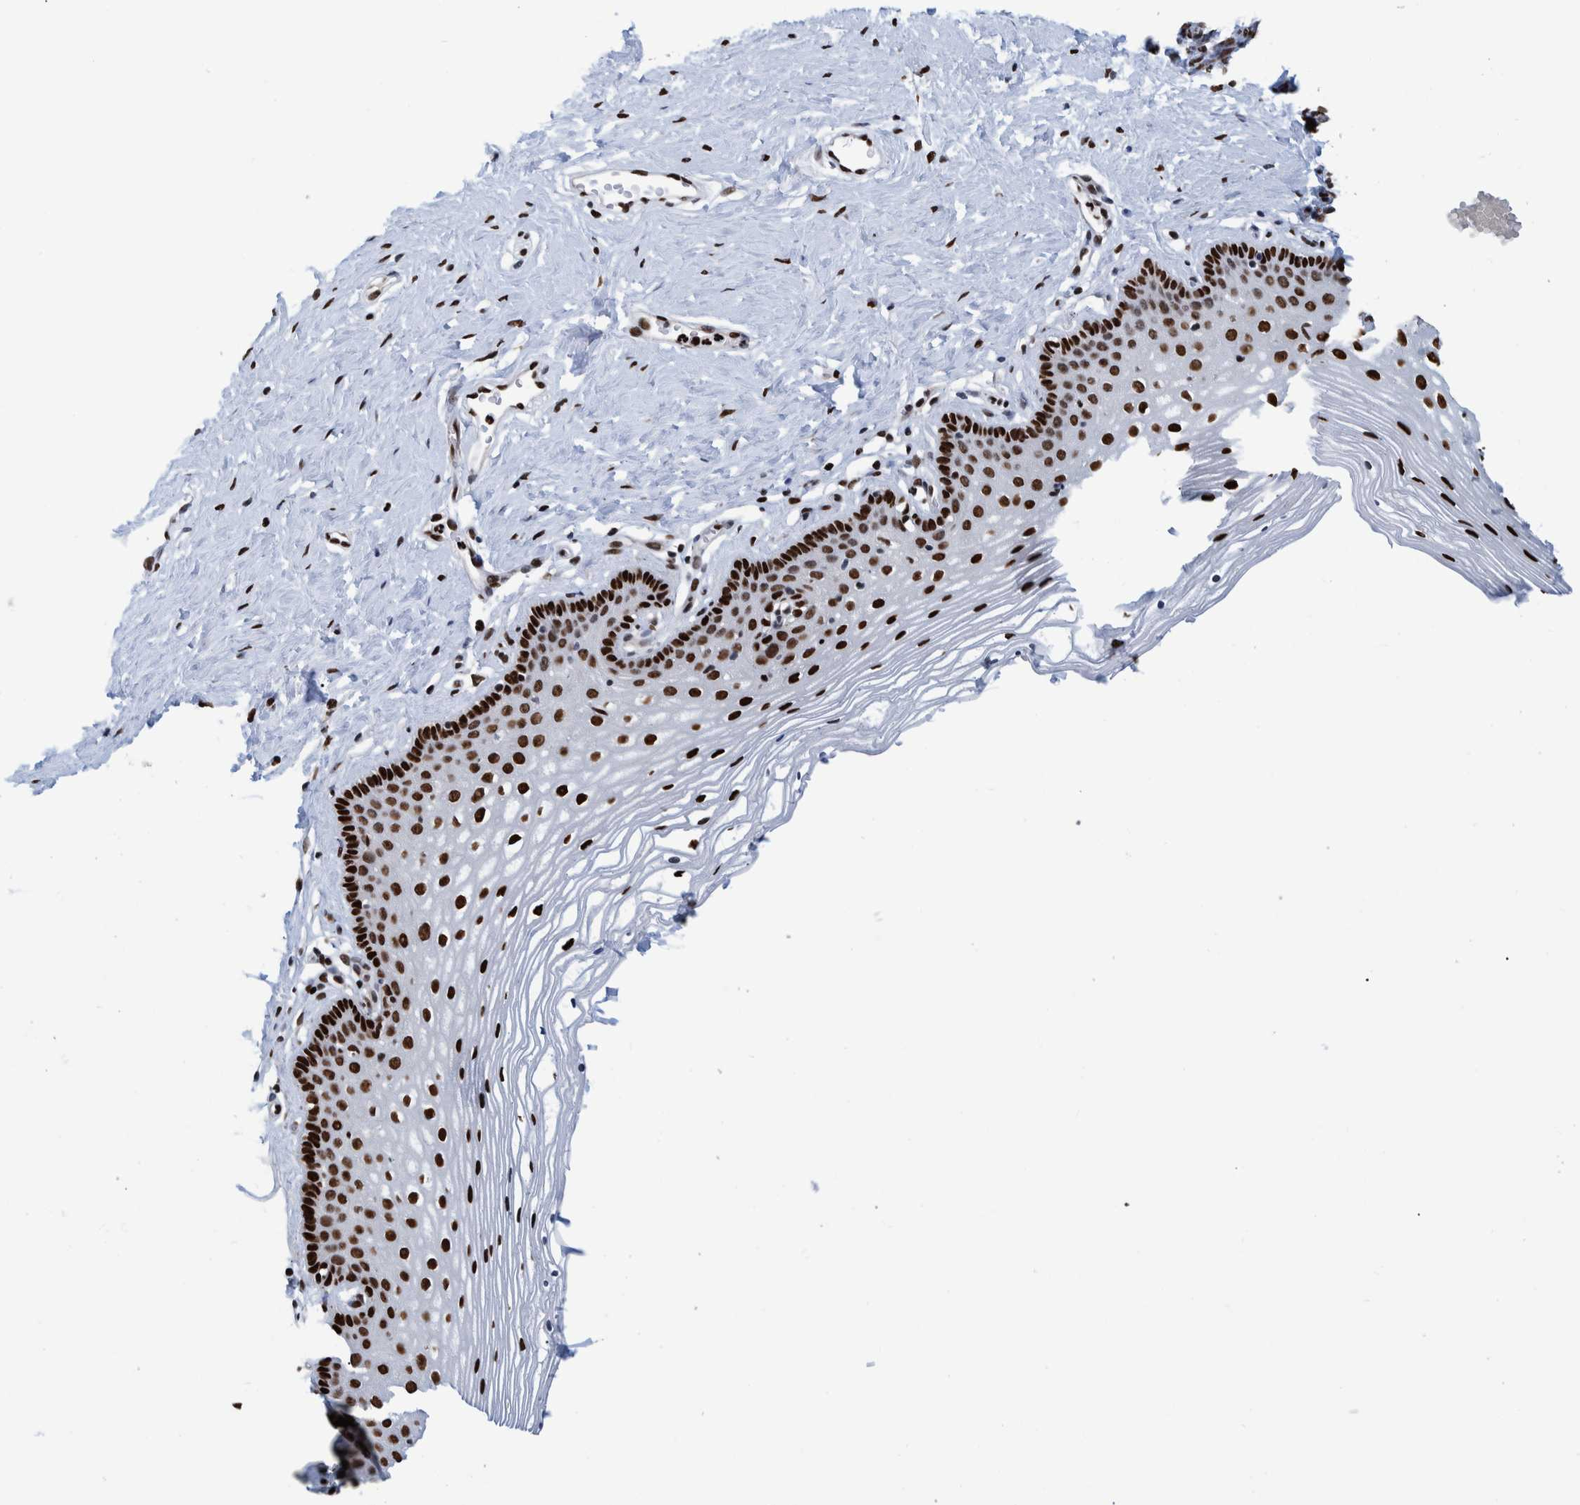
{"staining": {"intensity": "strong", "quantity": ">75%", "location": "nuclear"}, "tissue": "vagina", "cell_type": "Squamous epithelial cells", "image_type": "normal", "snomed": [{"axis": "morphology", "description": "Normal tissue, NOS"}, {"axis": "topography", "description": "Vagina"}], "caption": "Immunohistochemistry micrograph of benign human vagina stained for a protein (brown), which demonstrates high levels of strong nuclear positivity in approximately >75% of squamous epithelial cells.", "gene": "HEATR9", "patient": {"sex": "female", "age": 32}}